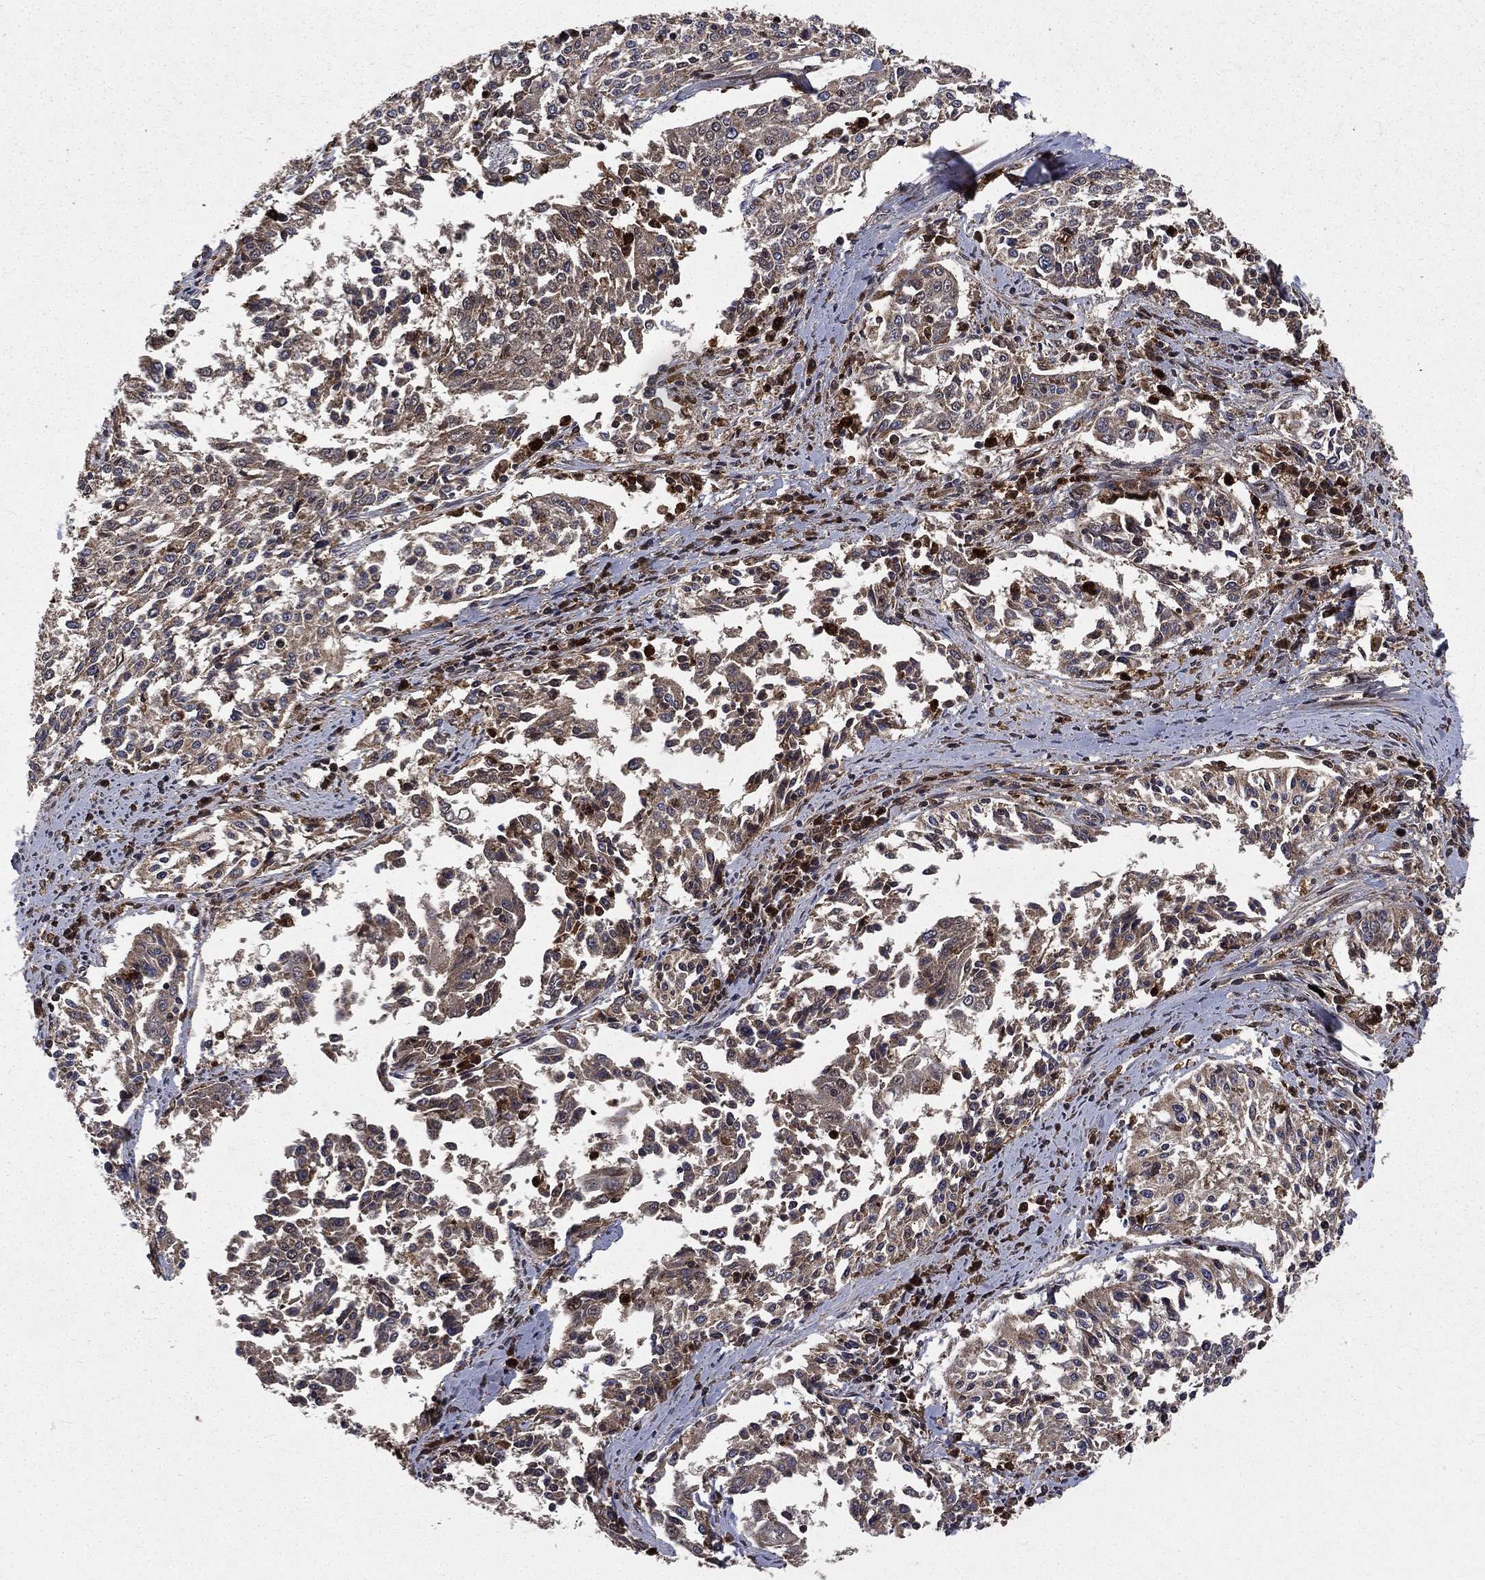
{"staining": {"intensity": "negative", "quantity": "none", "location": "none"}, "tissue": "cervical cancer", "cell_type": "Tumor cells", "image_type": "cancer", "snomed": [{"axis": "morphology", "description": "Squamous cell carcinoma, NOS"}, {"axis": "topography", "description": "Cervix"}], "caption": "The immunohistochemistry (IHC) image has no significant positivity in tumor cells of cervical squamous cell carcinoma tissue.", "gene": "LENG8", "patient": {"sex": "female", "age": 41}}